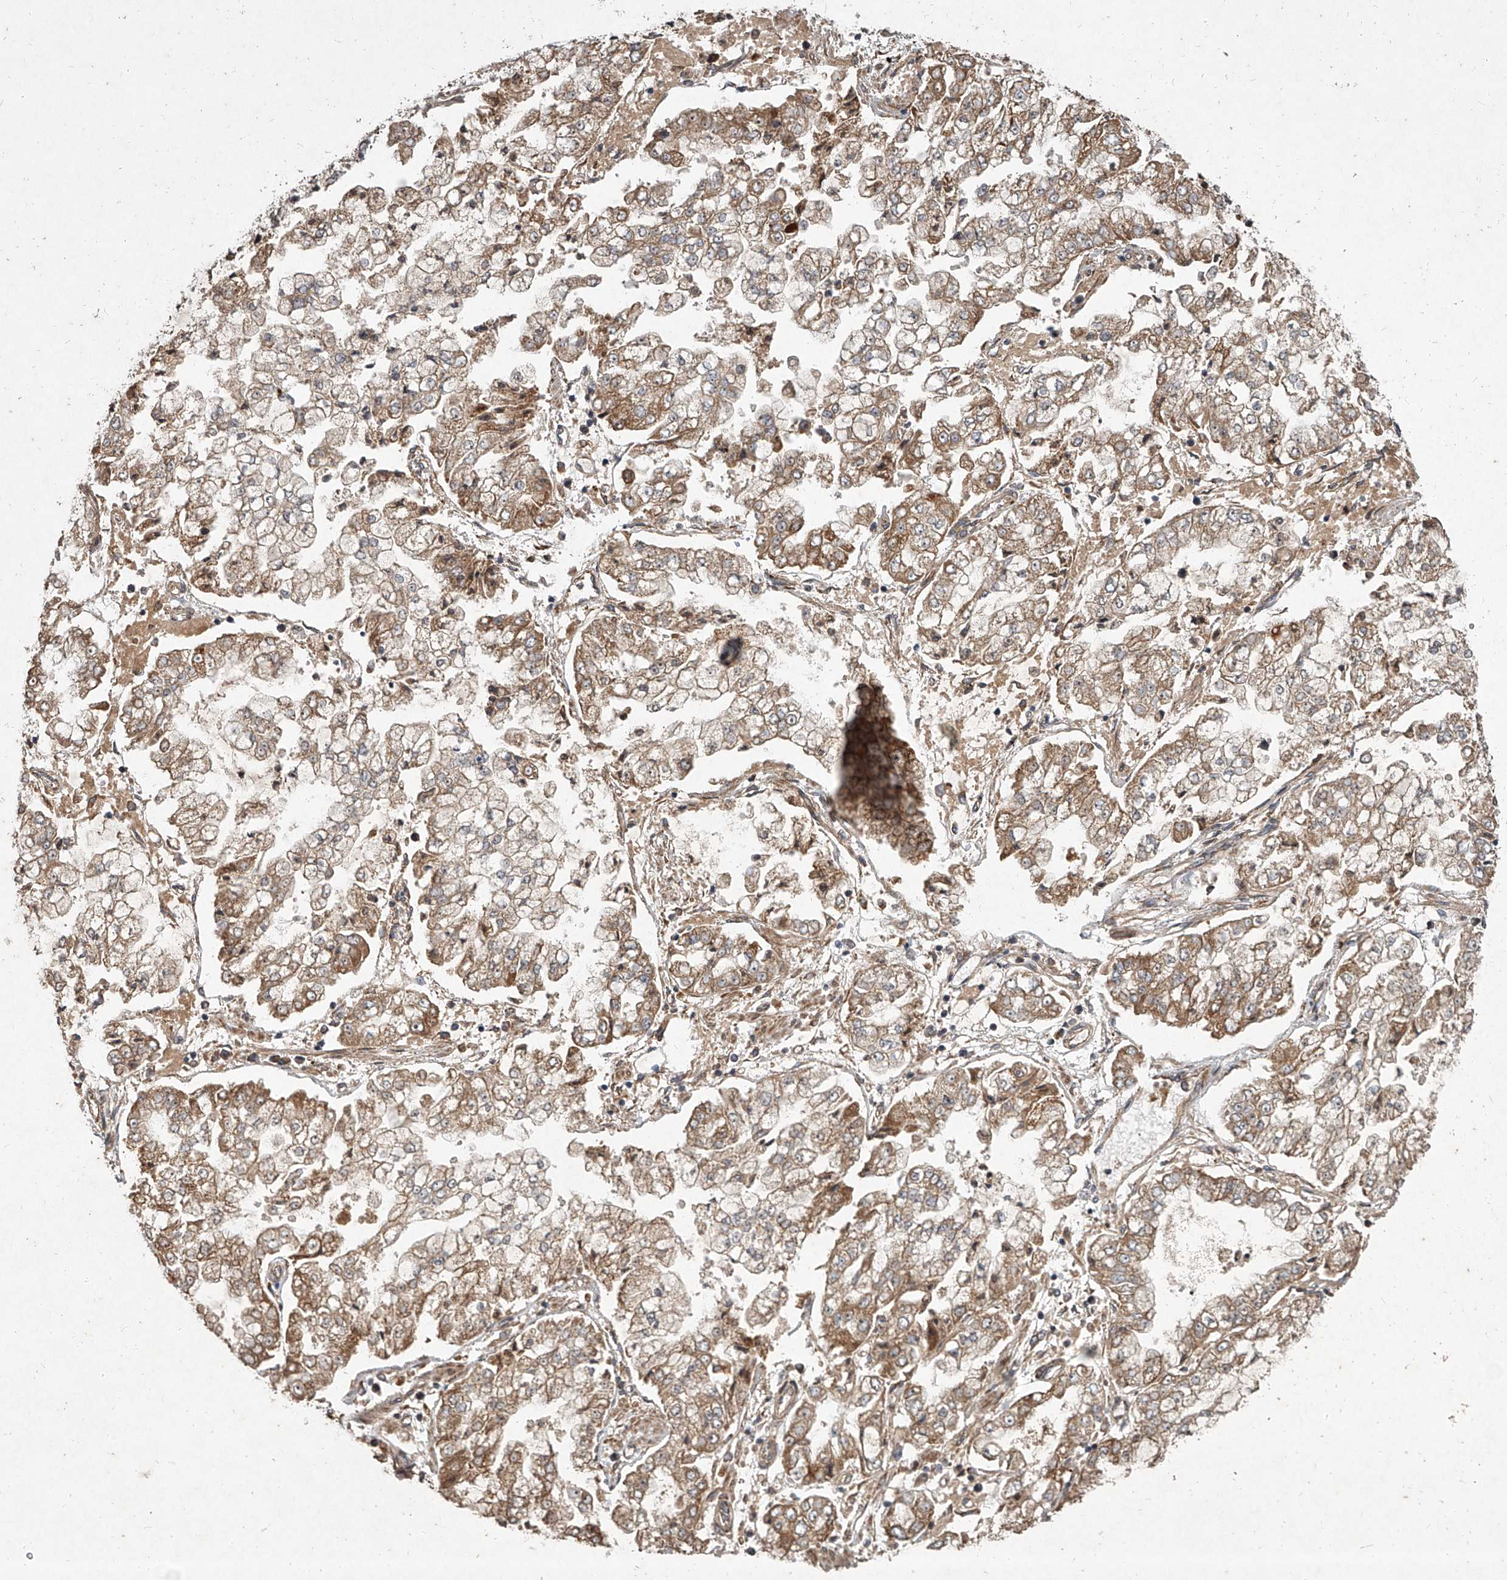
{"staining": {"intensity": "moderate", "quantity": ">75%", "location": "cytoplasmic/membranous"}, "tissue": "stomach cancer", "cell_type": "Tumor cells", "image_type": "cancer", "snomed": [{"axis": "morphology", "description": "Adenocarcinoma, NOS"}, {"axis": "topography", "description": "Stomach"}], "caption": "Tumor cells show medium levels of moderate cytoplasmic/membranous positivity in about >75% of cells in stomach cancer. (brown staining indicates protein expression, while blue staining denotes nuclei).", "gene": "EVA1C", "patient": {"sex": "male", "age": 76}}